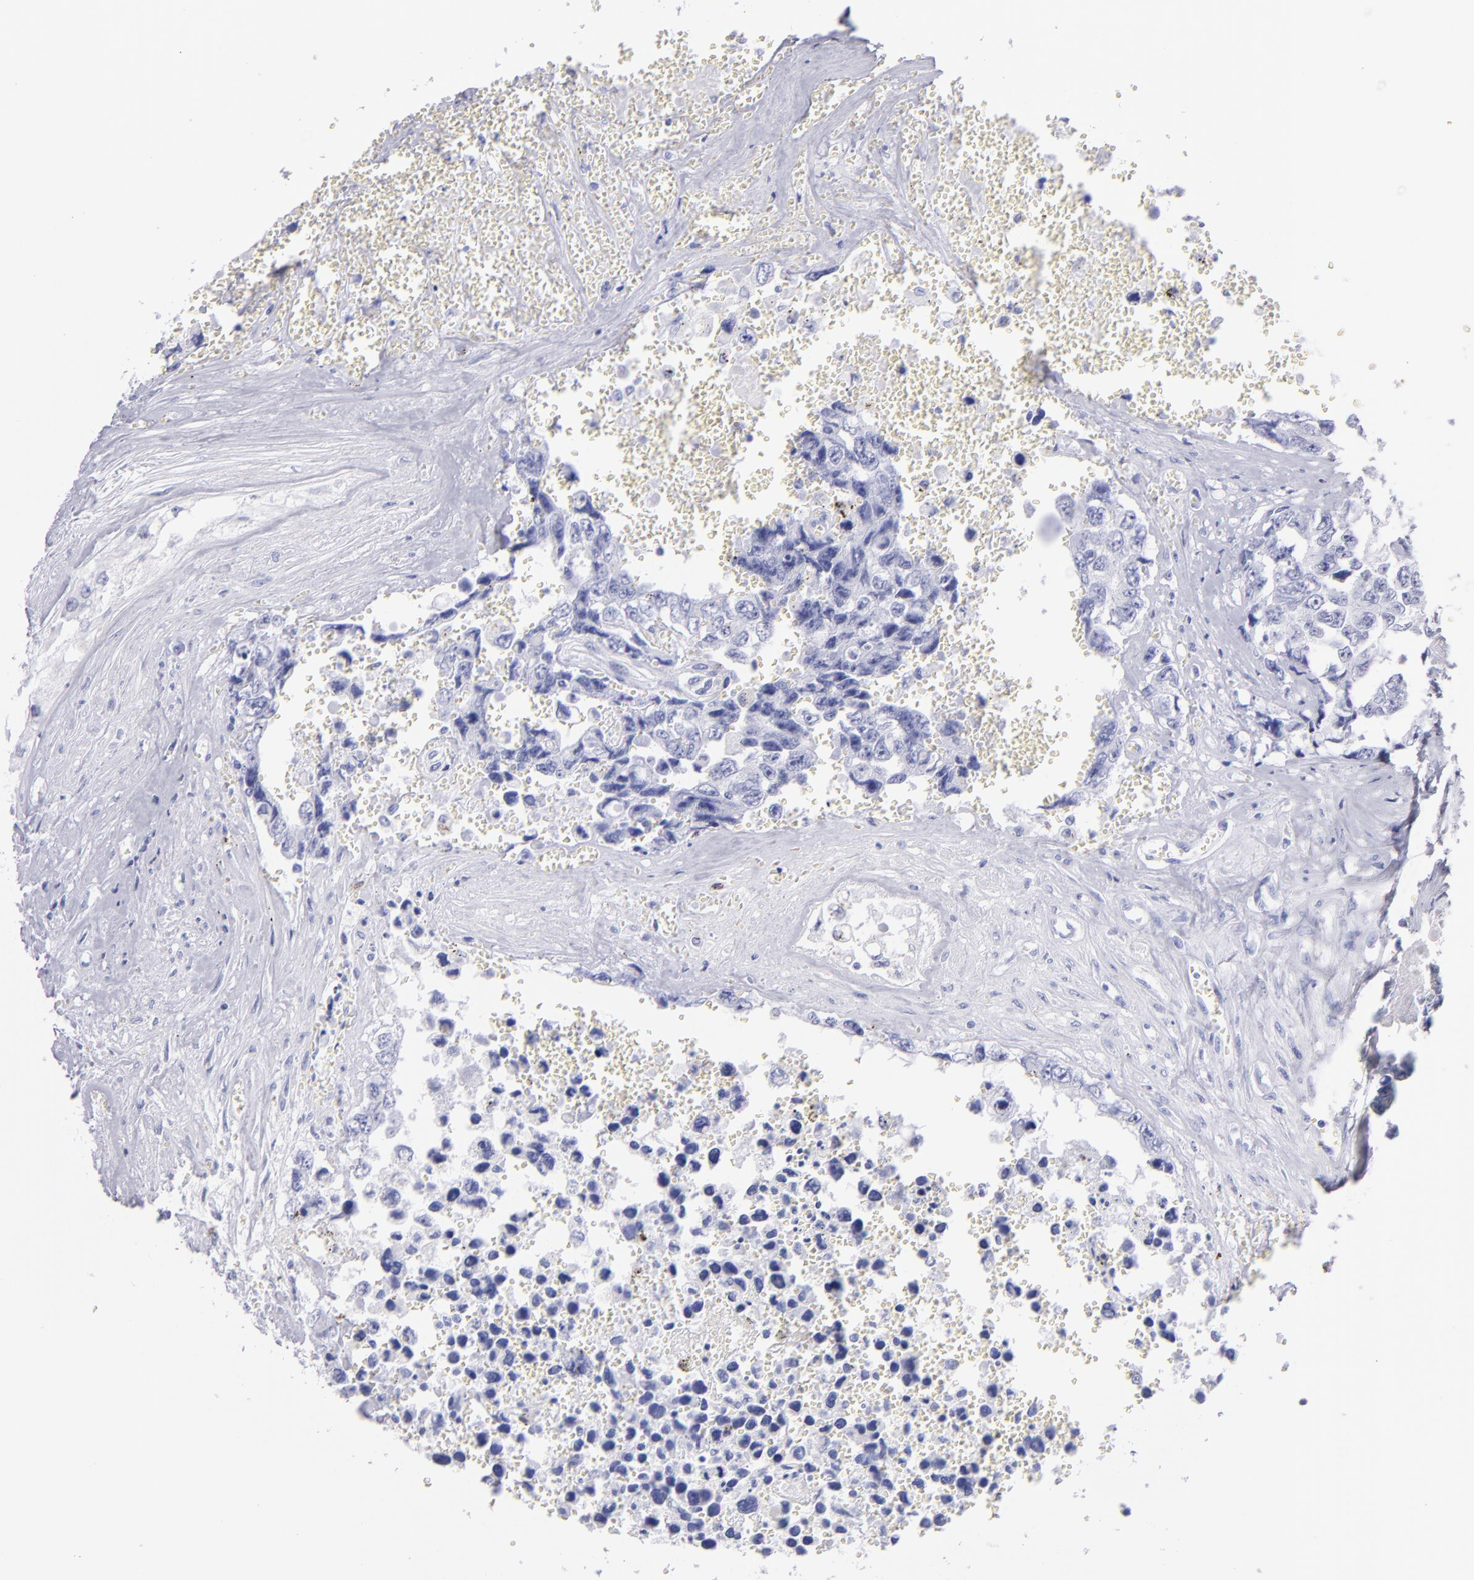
{"staining": {"intensity": "negative", "quantity": "none", "location": "none"}, "tissue": "testis cancer", "cell_type": "Tumor cells", "image_type": "cancer", "snomed": [{"axis": "morphology", "description": "Carcinoma, Embryonal, NOS"}, {"axis": "topography", "description": "Testis"}], "caption": "Immunohistochemistry micrograph of neoplastic tissue: human testis cancer stained with DAB (3,3'-diaminobenzidine) displays no significant protein staining in tumor cells. (Stains: DAB (3,3'-diaminobenzidine) immunohistochemistry (IHC) with hematoxylin counter stain, Microscopy: brightfield microscopy at high magnification).", "gene": "PRPH", "patient": {"sex": "male", "age": 31}}